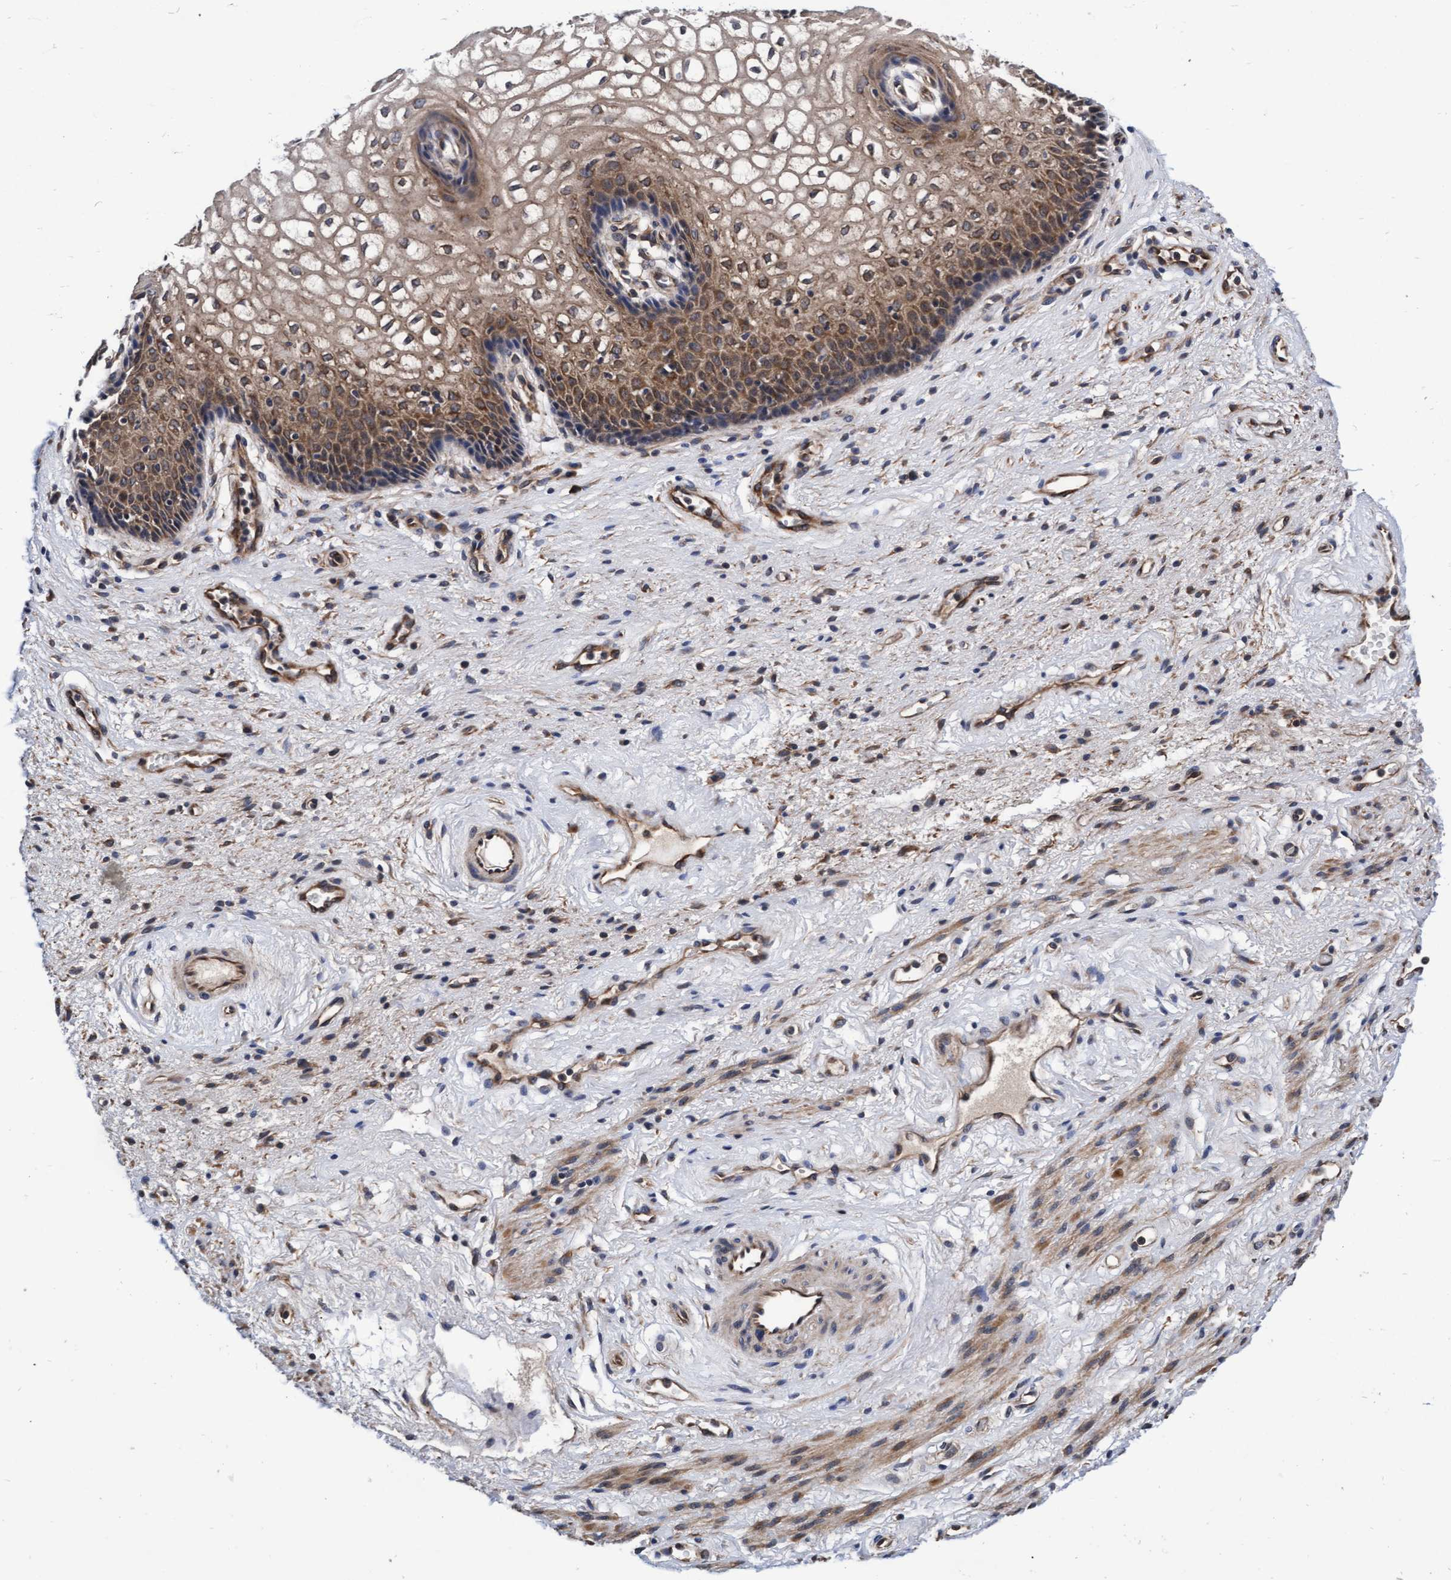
{"staining": {"intensity": "moderate", "quantity": "25%-75%", "location": "cytoplasmic/membranous"}, "tissue": "vagina", "cell_type": "Squamous epithelial cells", "image_type": "normal", "snomed": [{"axis": "morphology", "description": "Normal tissue, NOS"}, {"axis": "topography", "description": "Vagina"}], "caption": "Immunohistochemistry staining of normal vagina, which demonstrates medium levels of moderate cytoplasmic/membranous staining in approximately 25%-75% of squamous epithelial cells indicating moderate cytoplasmic/membranous protein expression. The staining was performed using DAB (3,3'-diaminobenzidine) (brown) for protein detection and nuclei were counterstained in hematoxylin (blue).", "gene": "EFCAB13", "patient": {"sex": "female", "age": 34}}